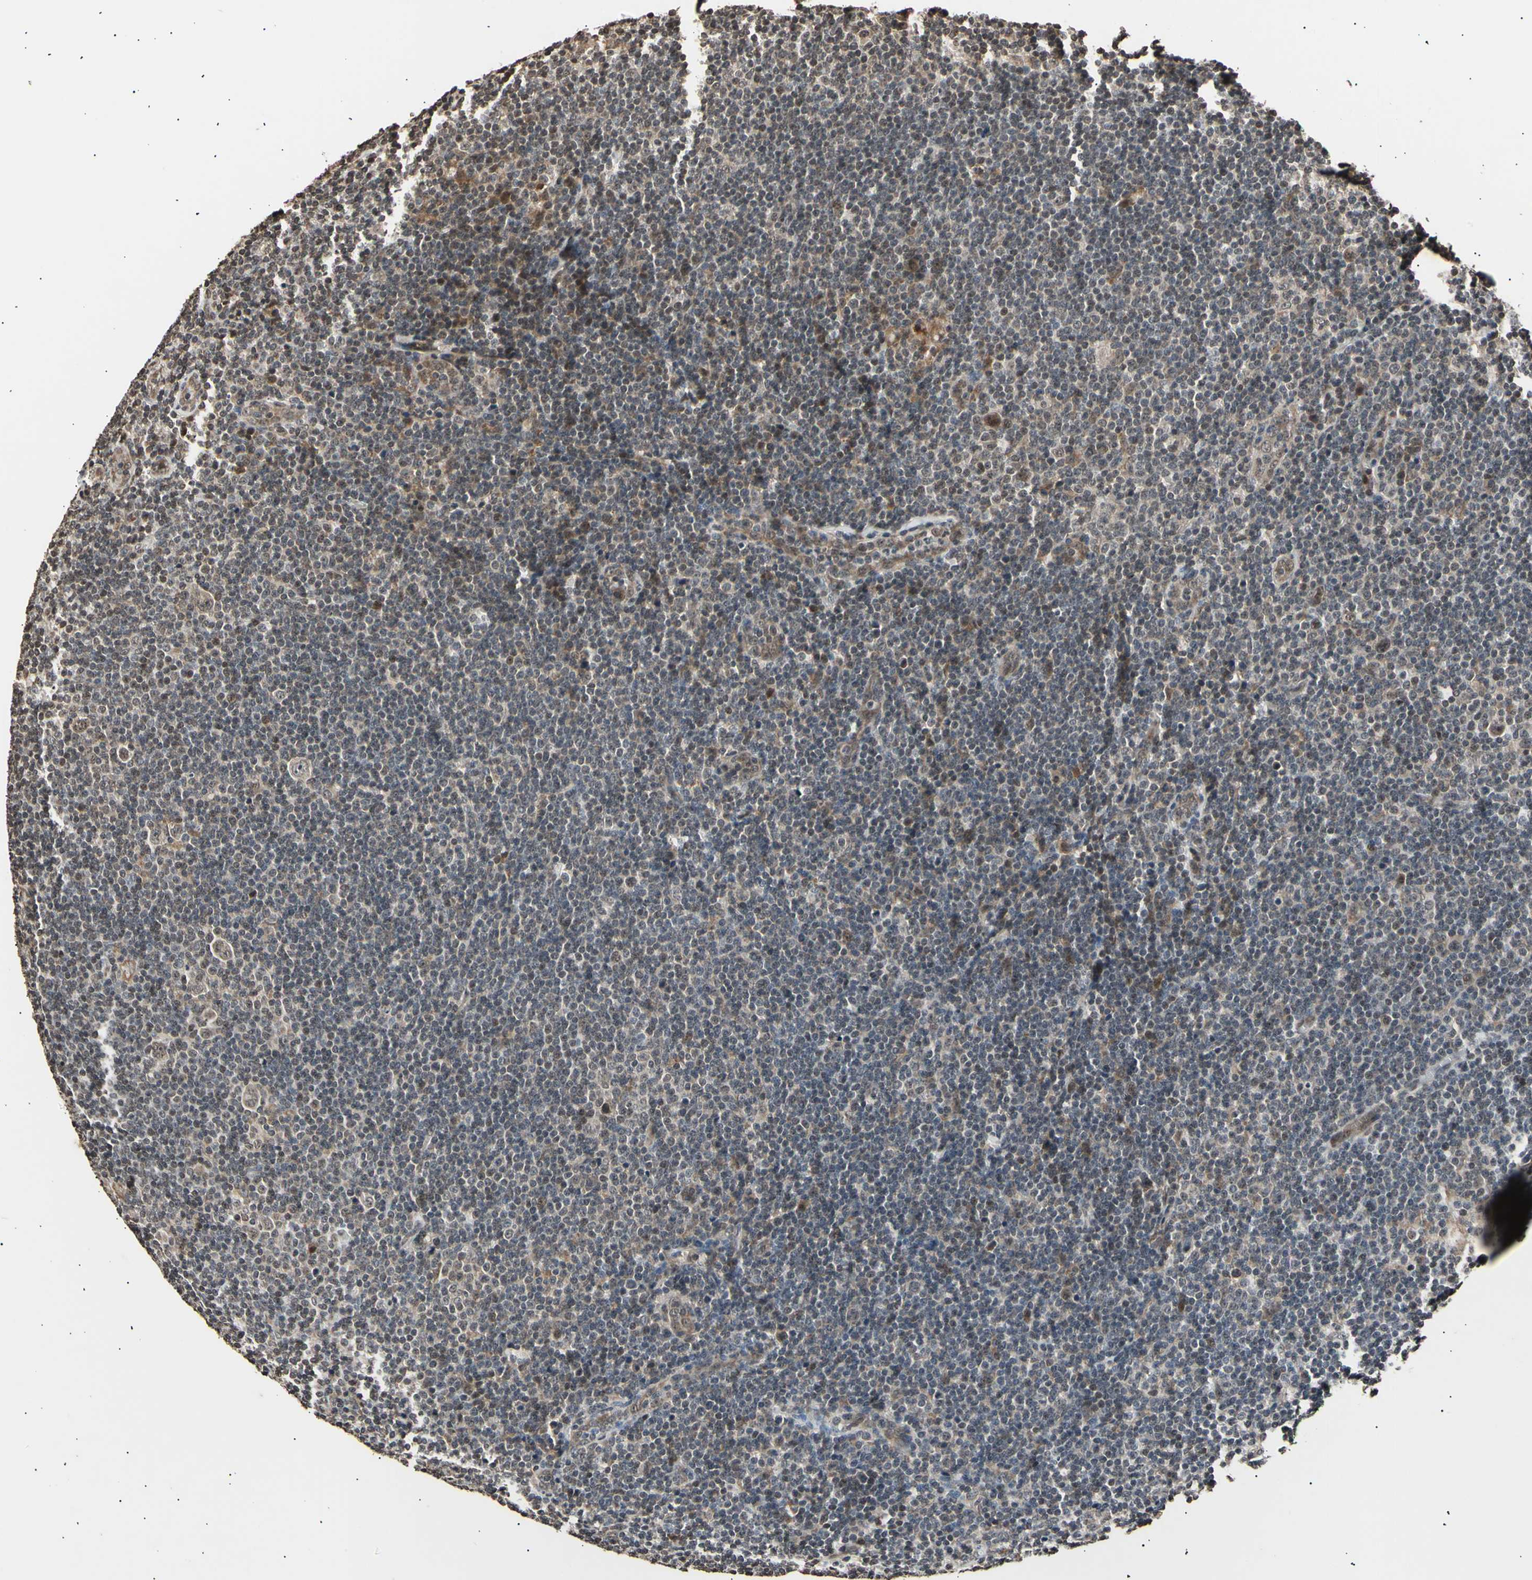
{"staining": {"intensity": "weak", "quantity": ">75%", "location": "cytoplasmic/membranous,nuclear"}, "tissue": "lymphoma", "cell_type": "Tumor cells", "image_type": "cancer", "snomed": [{"axis": "morphology", "description": "Hodgkin's disease, NOS"}, {"axis": "topography", "description": "Lymph node"}], "caption": "Protein staining by immunohistochemistry (IHC) displays weak cytoplasmic/membranous and nuclear positivity in approximately >75% of tumor cells in Hodgkin's disease.", "gene": "ANAPC7", "patient": {"sex": "female", "age": 57}}